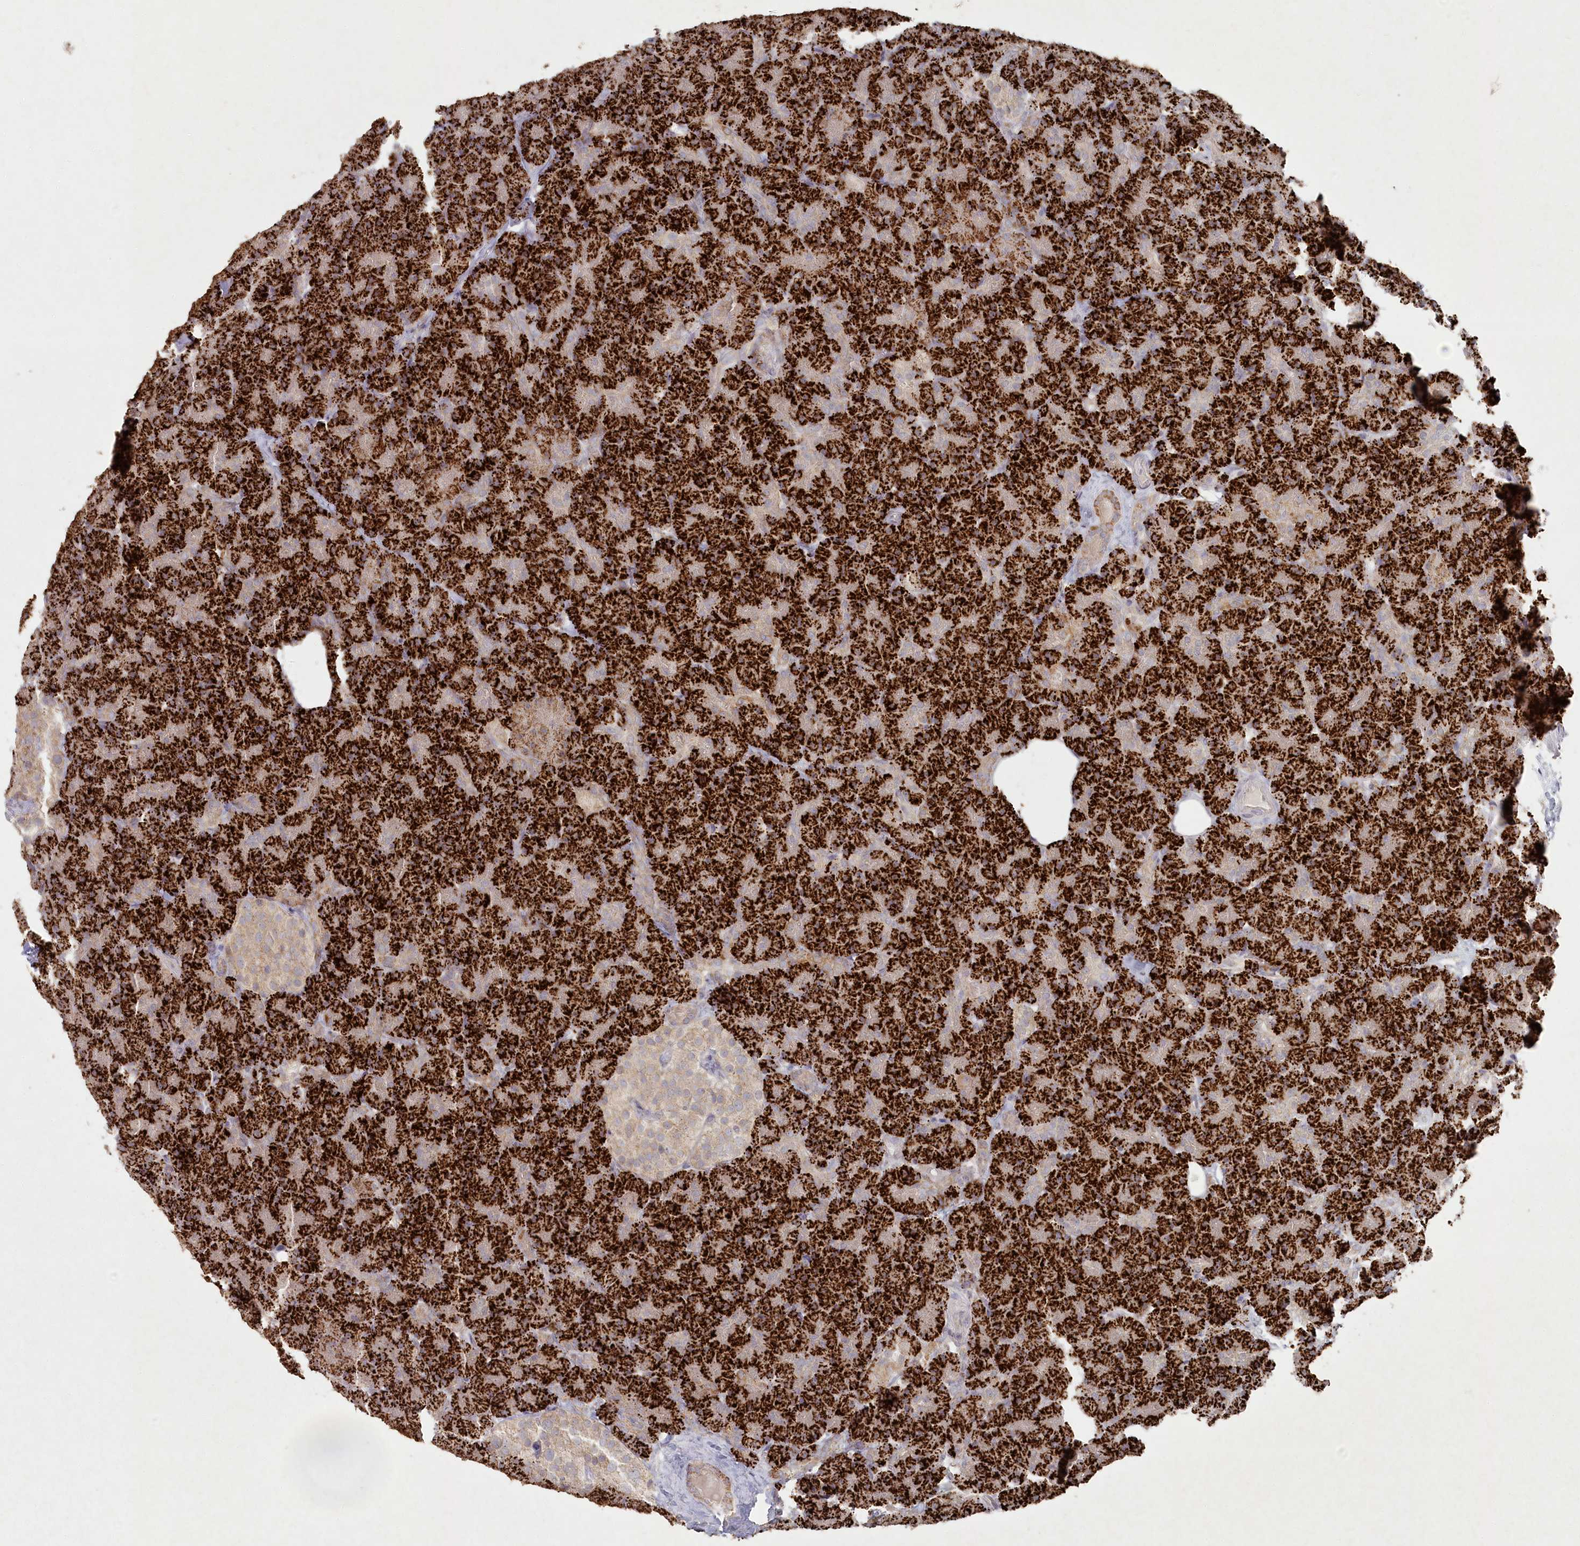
{"staining": {"intensity": "strong", "quantity": ">75%", "location": "cytoplasmic/membranous"}, "tissue": "pancreas", "cell_type": "Exocrine glandular cells", "image_type": "normal", "snomed": [{"axis": "morphology", "description": "Normal tissue, NOS"}, {"axis": "topography", "description": "Pancreas"}], "caption": "A brown stain labels strong cytoplasmic/membranous expression of a protein in exocrine glandular cells of benign pancreas.", "gene": "TGFBRAP1", "patient": {"sex": "female", "age": 43}}